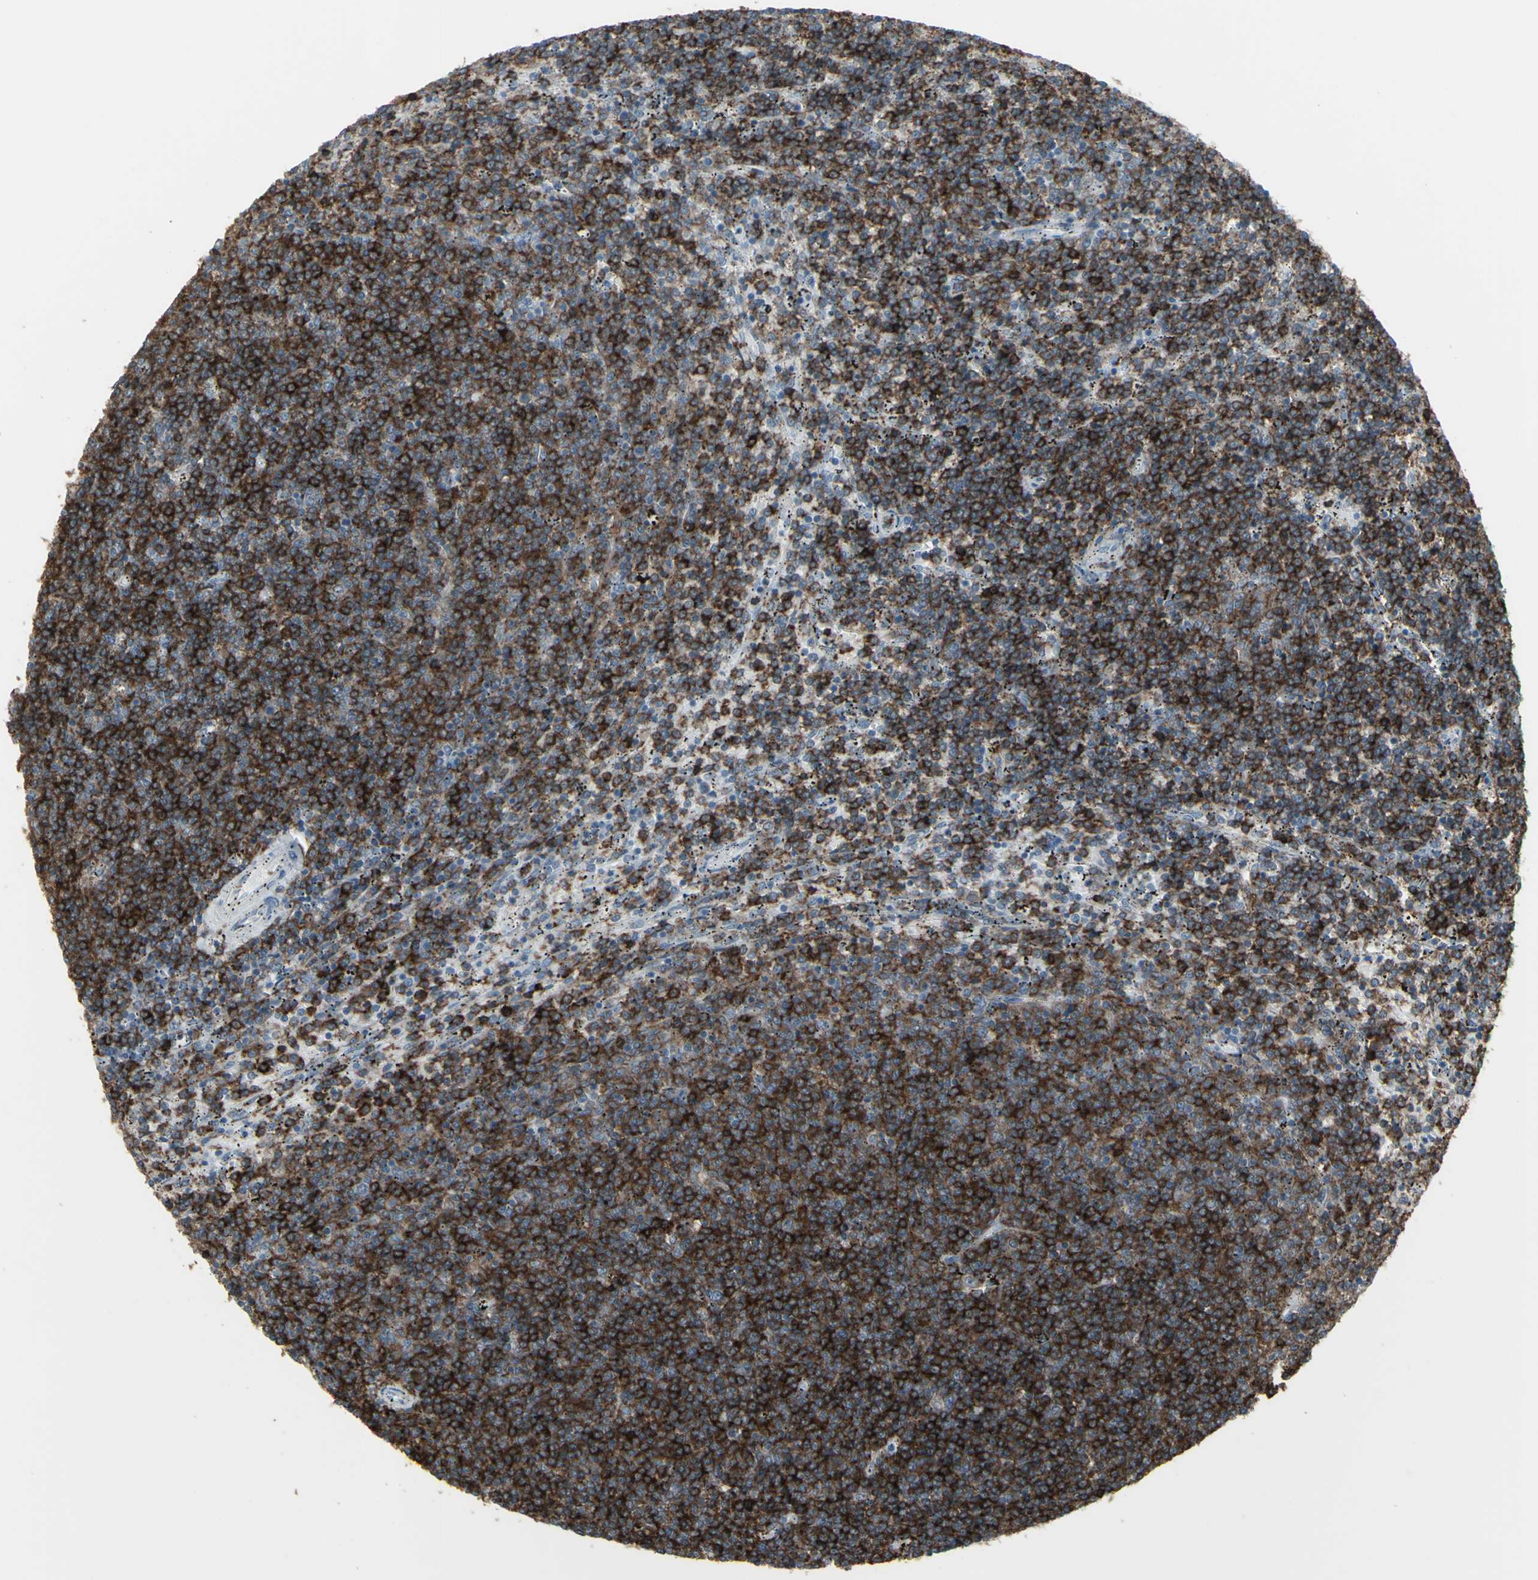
{"staining": {"intensity": "strong", "quantity": ">75%", "location": "cytoplasmic/membranous"}, "tissue": "lymphoma", "cell_type": "Tumor cells", "image_type": "cancer", "snomed": [{"axis": "morphology", "description": "Malignant lymphoma, non-Hodgkin's type, Low grade"}, {"axis": "topography", "description": "Spleen"}], "caption": "Lymphoma stained for a protein (brown) shows strong cytoplasmic/membranous positive staining in approximately >75% of tumor cells.", "gene": "CD79B", "patient": {"sex": "female", "age": 50}}